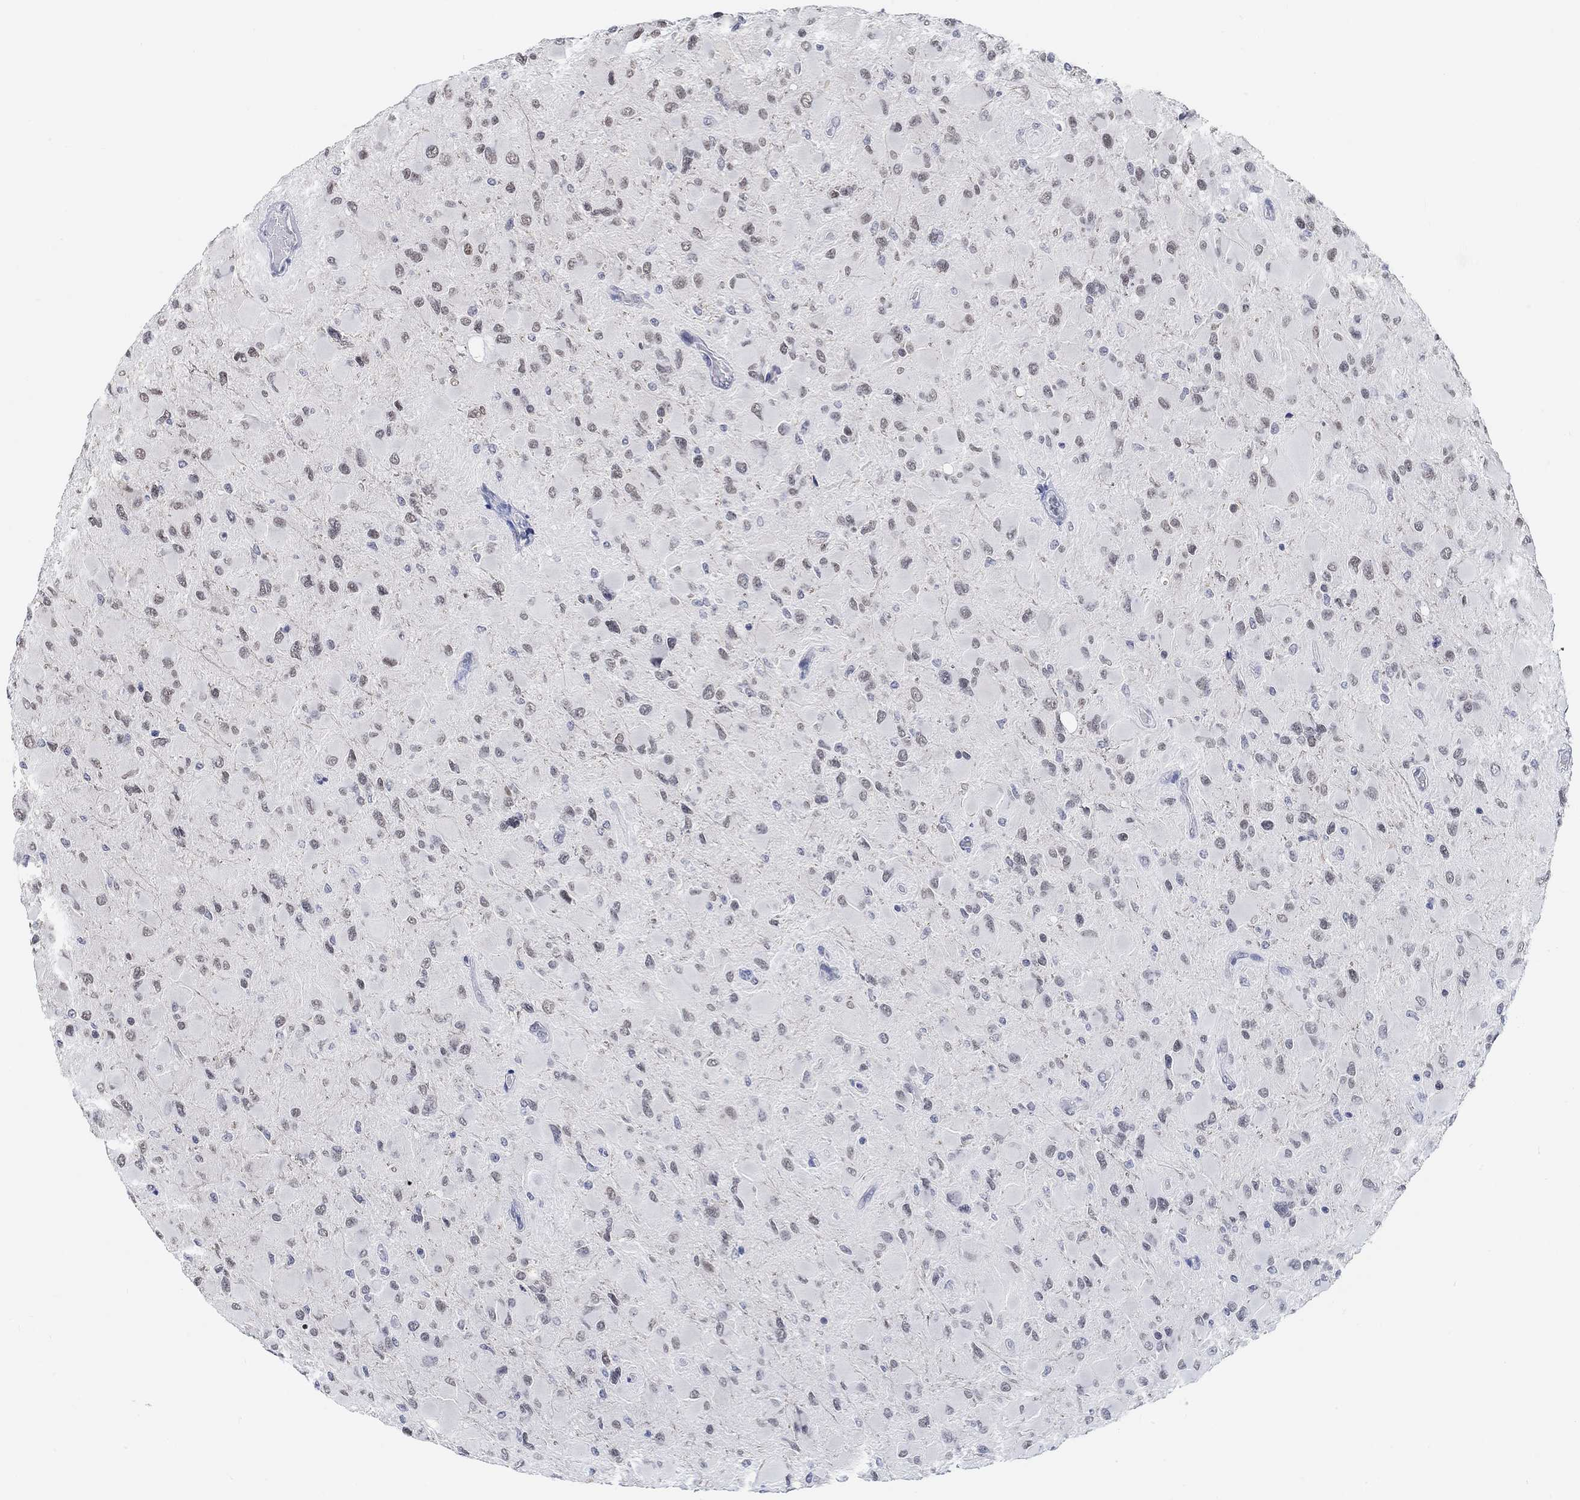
{"staining": {"intensity": "negative", "quantity": "none", "location": "none"}, "tissue": "glioma", "cell_type": "Tumor cells", "image_type": "cancer", "snomed": [{"axis": "morphology", "description": "Glioma, malignant, High grade"}, {"axis": "topography", "description": "Cerebral cortex"}], "caption": "Tumor cells are negative for protein expression in human malignant glioma (high-grade). (DAB (3,3'-diaminobenzidine) immunohistochemistry with hematoxylin counter stain).", "gene": "PURG", "patient": {"sex": "female", "age": 36}}